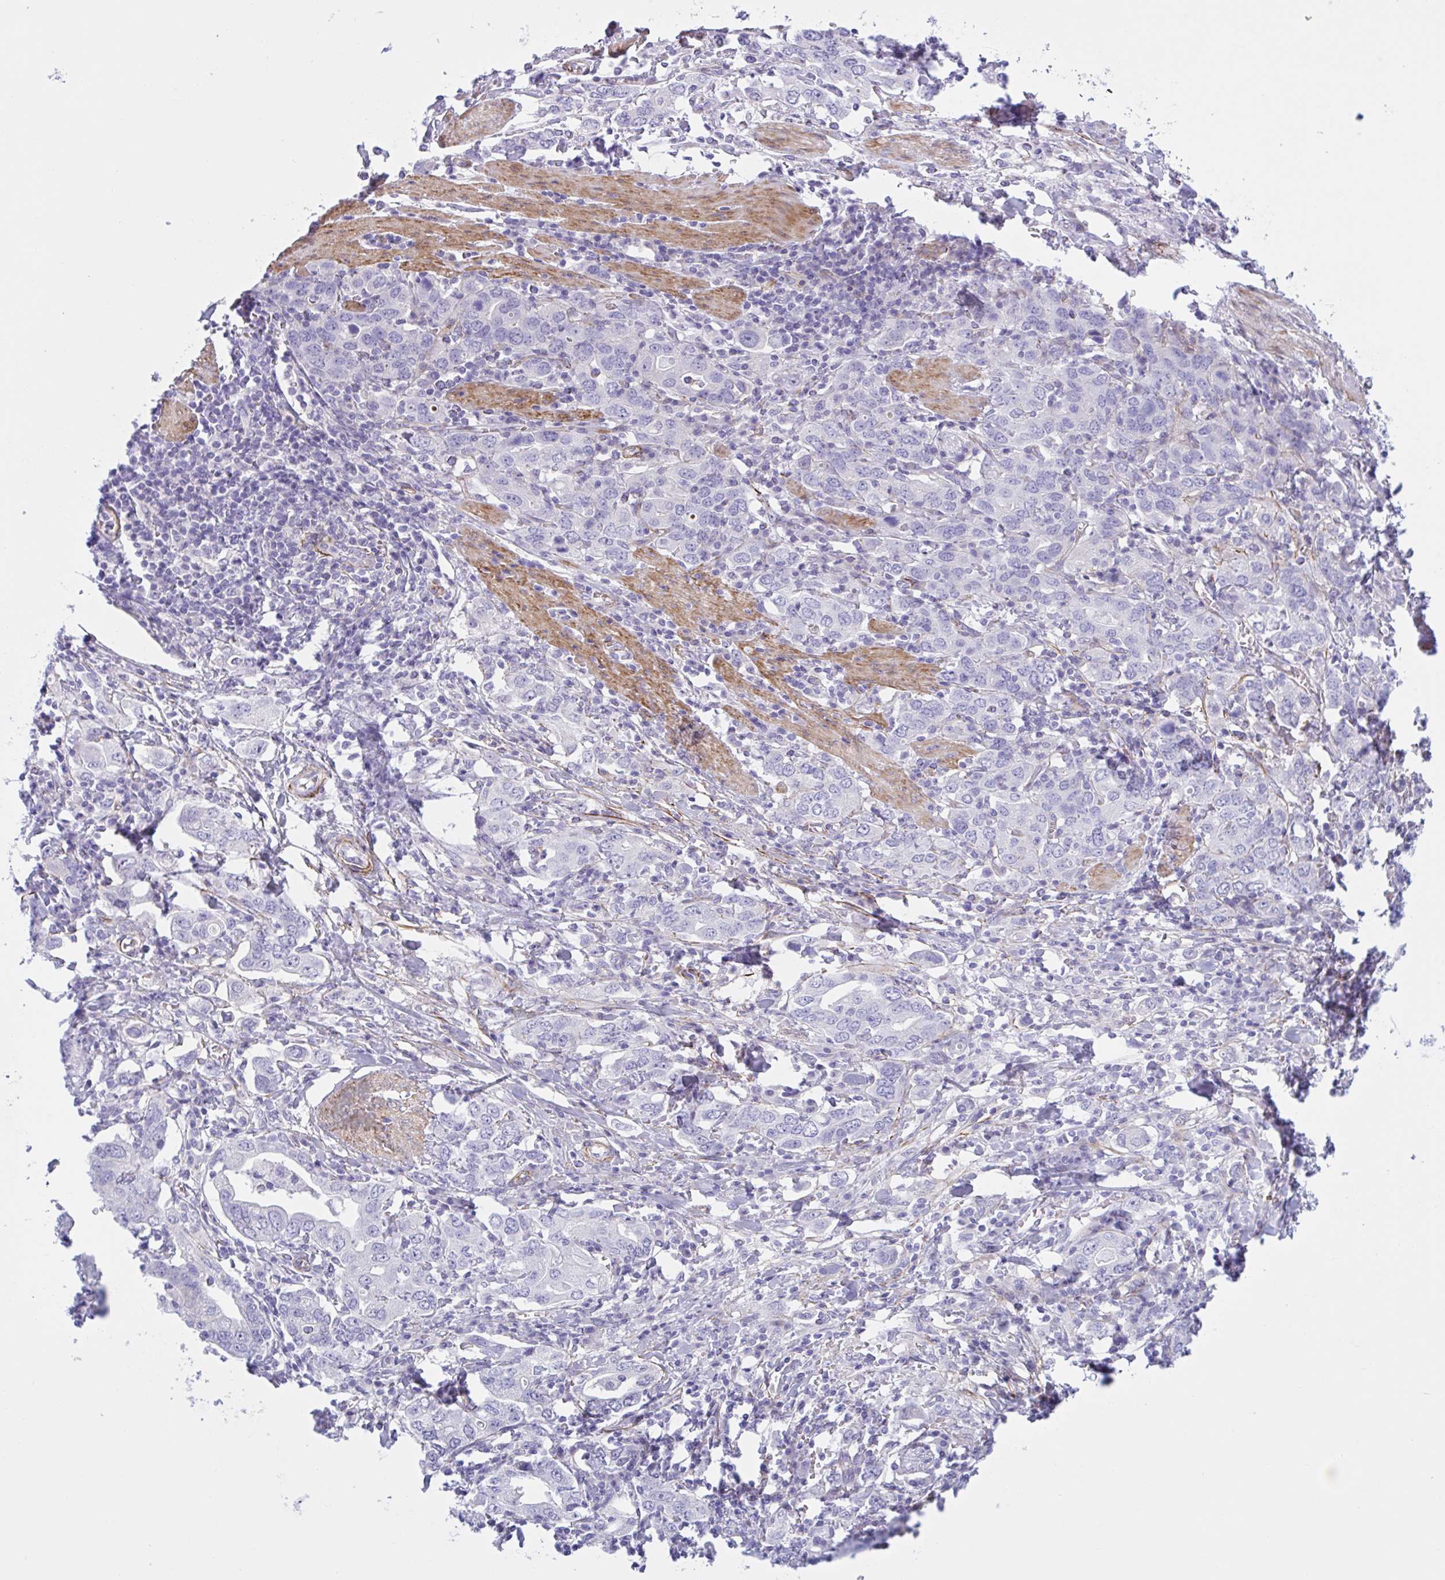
{"staining": {"intensity": "negative", "quantity": "none", "location": "none"}, "tissue": "stomach cancer", "cell_type": "Tumor cells", "image_type": "cancer", "snomed": [{"axis": "morphology", "description": "Adenocarcinoma, NOS"}, {"axis": "topography", "description": "Stomach, upper"}, {"axis": "topography", "description": "Stomach"}], "caption": "A high-resolution histopathology image shows immunohistochemistry (IHC) staining of adenocarcinoma (stomach), which demonstrates no significant positivity in tumor cells.", "gene": "AHCYL2", "patient": {"sex": "male", "age": 62}}